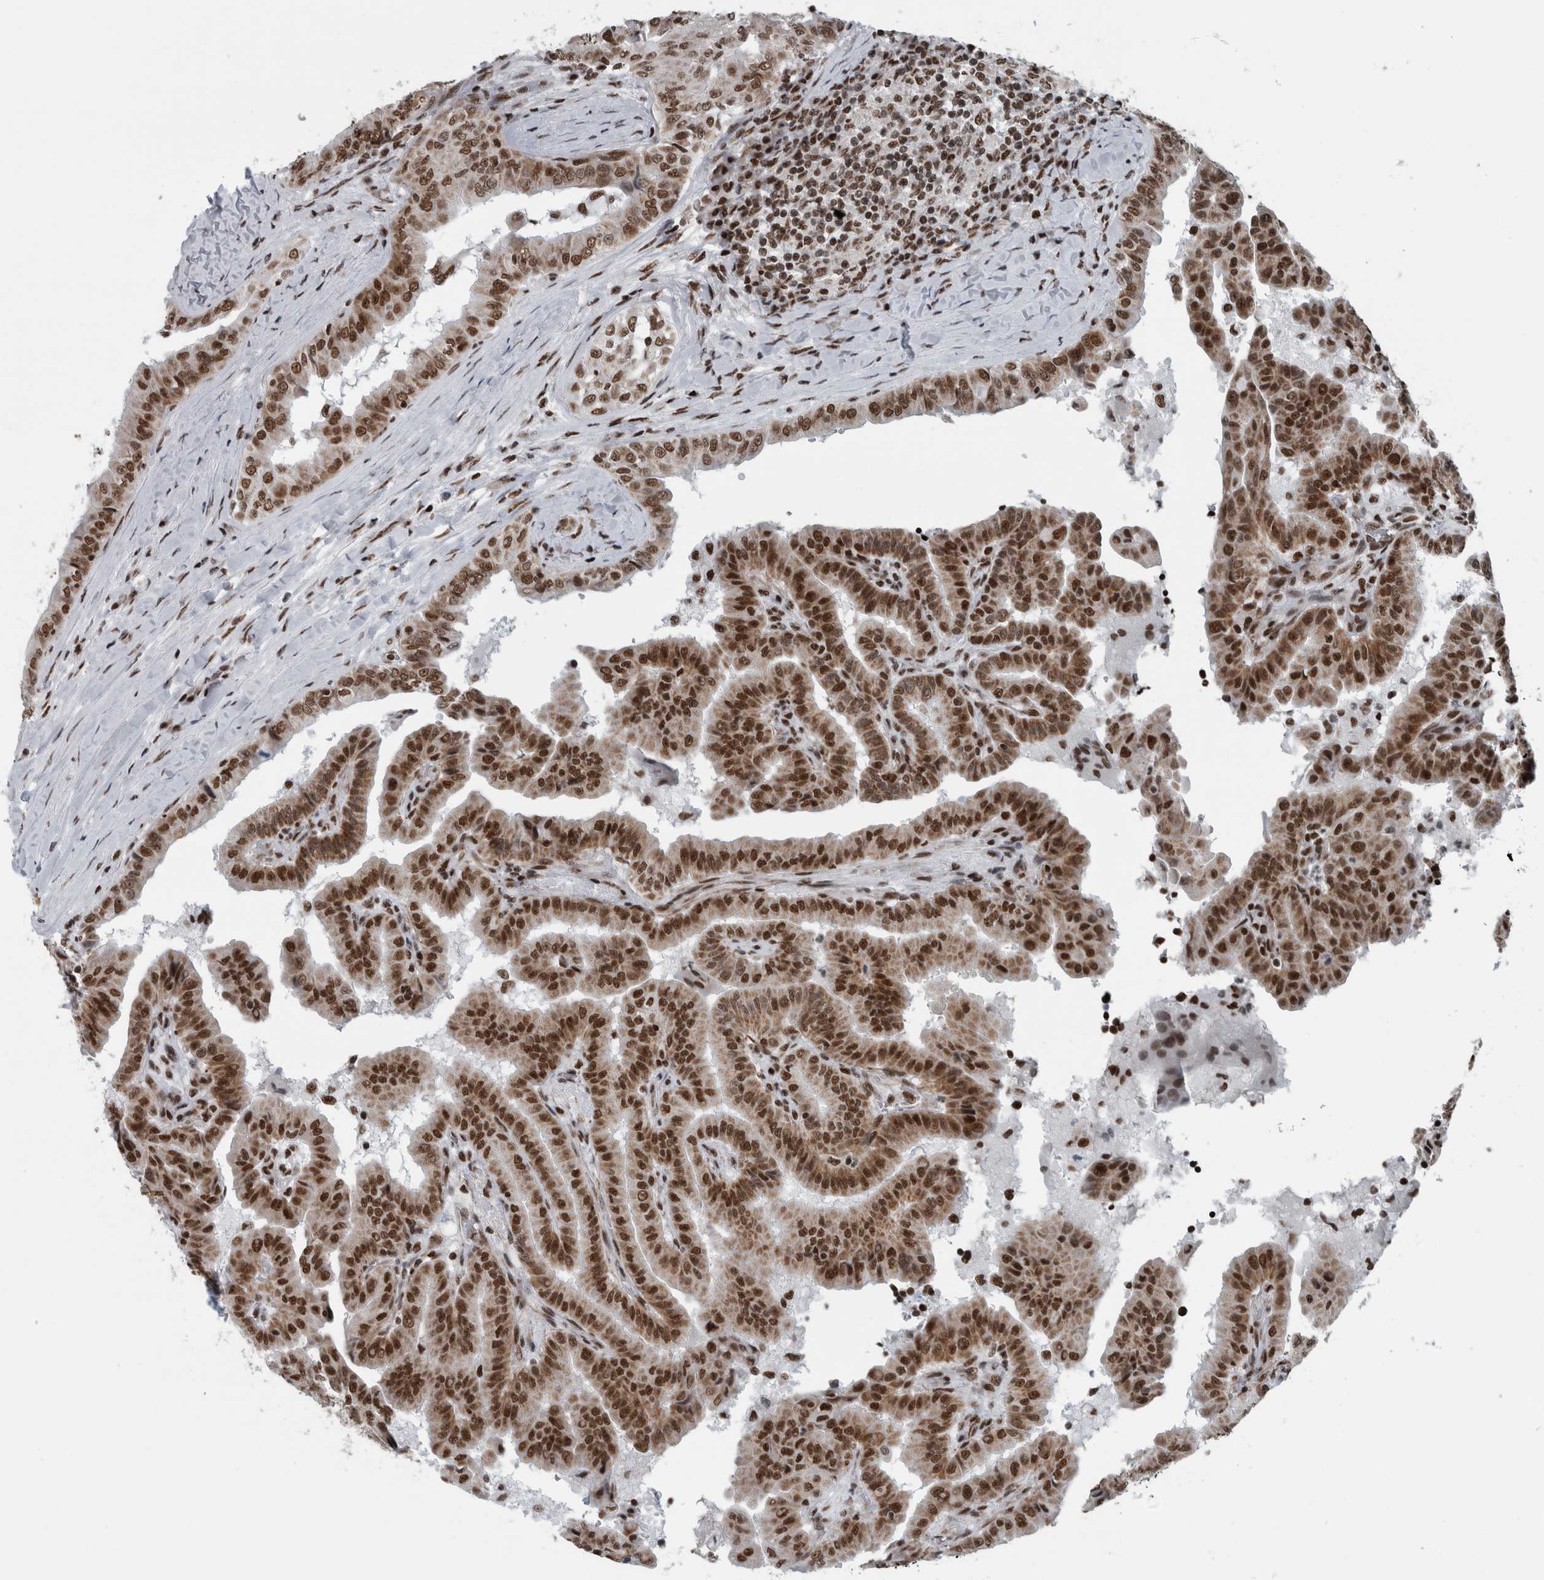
{"staining": {"intensity": "moderate", "quantity": ">75%", "location": "nuclear"}, "tissue": "thyroid cancer", "cell_type": "Tumor cells", "image_type": "cancer", "snomed": [{"axis": "morphology", "description": "Papillary adenocarcinoma, NOS"}, {"axis": "topography", "description": "Thyroid gland"}], "caption": "Protein expression analysis of human thyroid papillary adenocarcinoma reveals moderate nuclear positivity in approximately >75% of tumor cells.", "gene": "DNMT3A", "patient": {"sex": "male", "age": 33}}